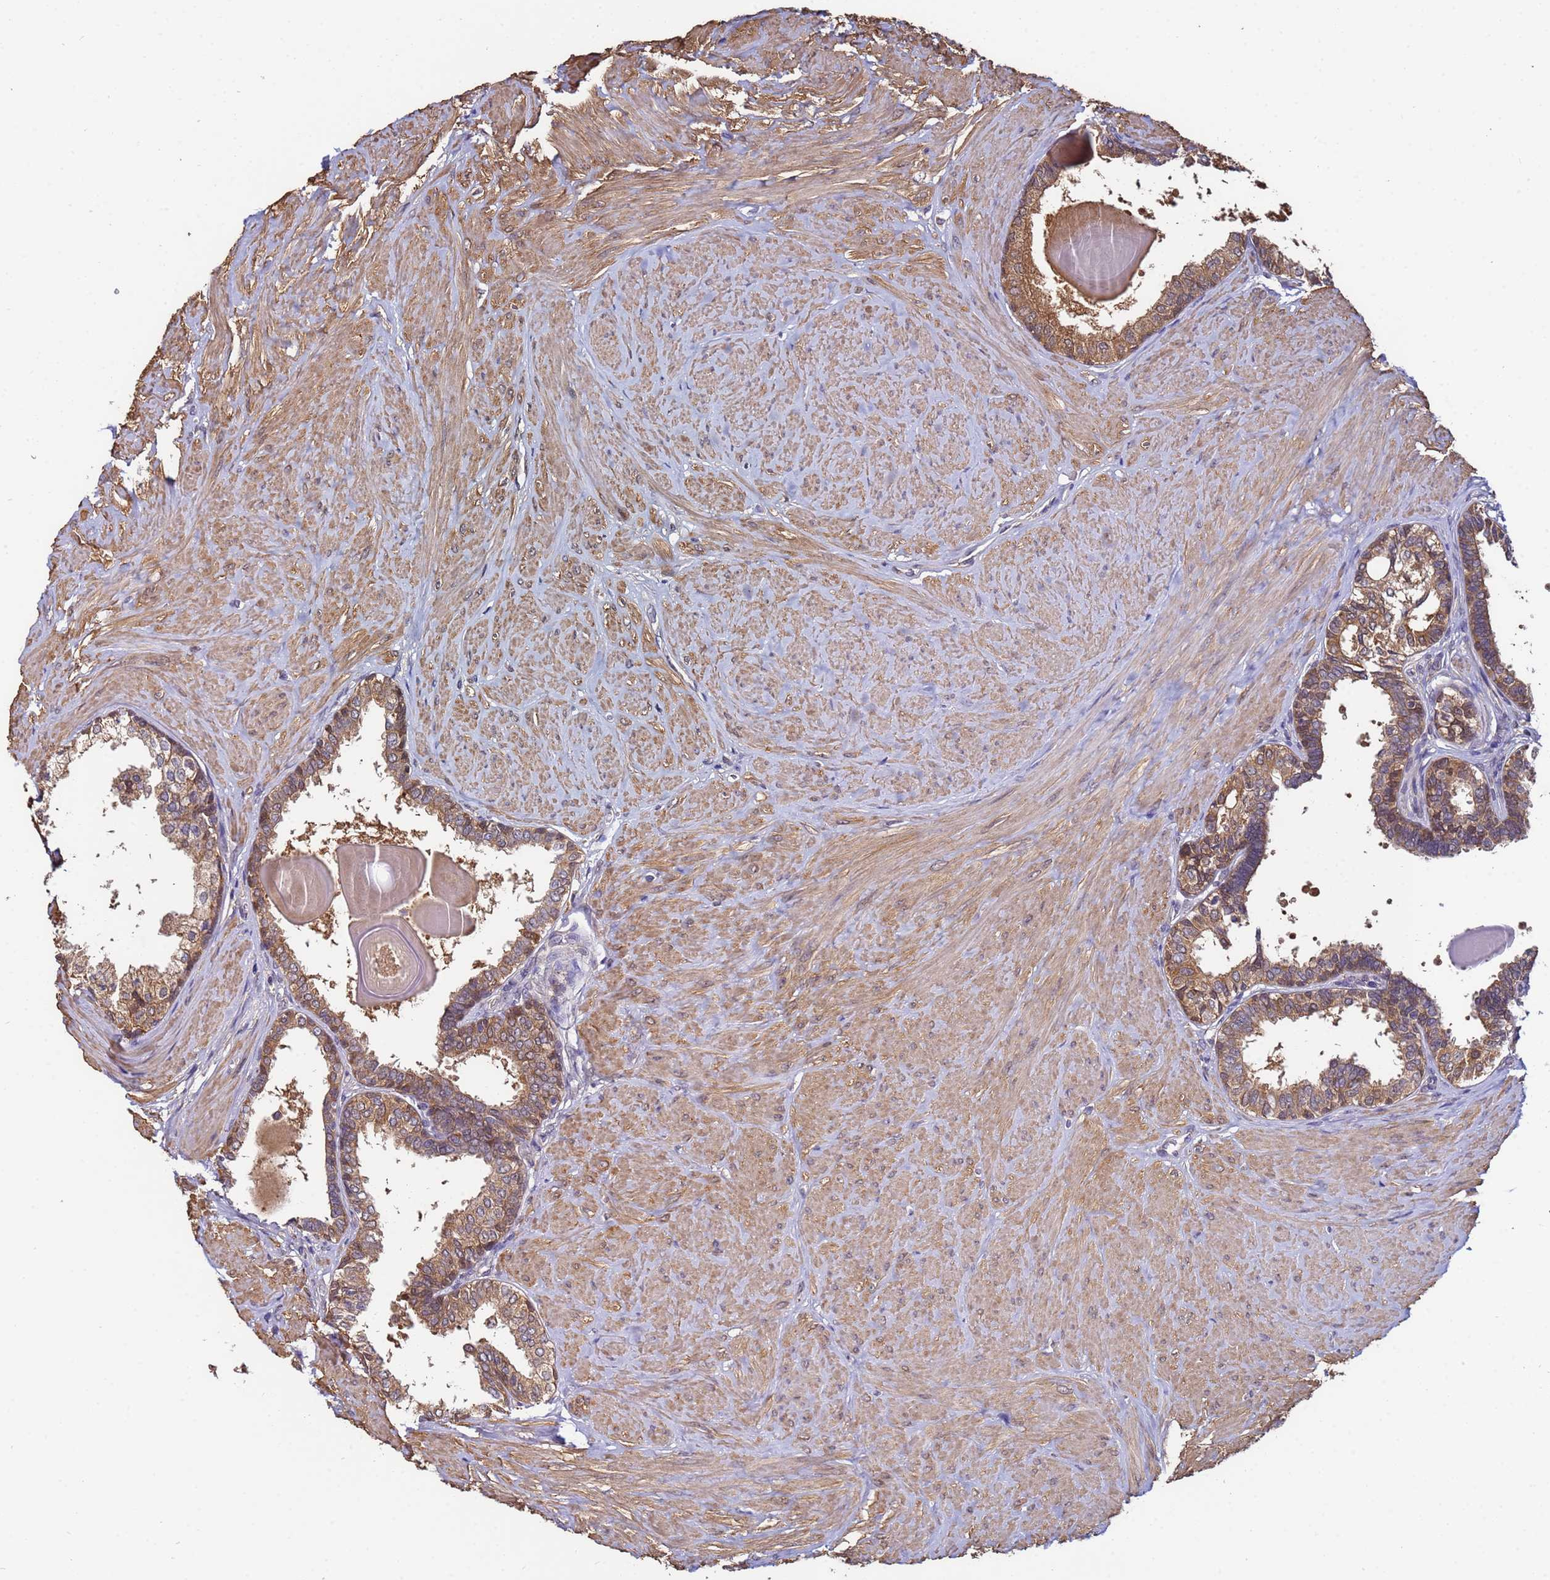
{"staining": {"intensity": "moderate", "quantity": ">75%", "location": "cytoplasmic/membranous"}, "tissue": "prostate", "cell_type": "Glandular cells", "image_type": "normal", "snomed": [{"axis": "morphology", "description": "Normal tissue, NOS"}, {"axis": "topography", "description": "Prostate"}], "caption": "Moderate cytoplasmic/membranous protein expression is identified in about >75% of glandular cells in prostate.", "gene": "NAXE", "patient": {"sex": "male", "age": 48}}